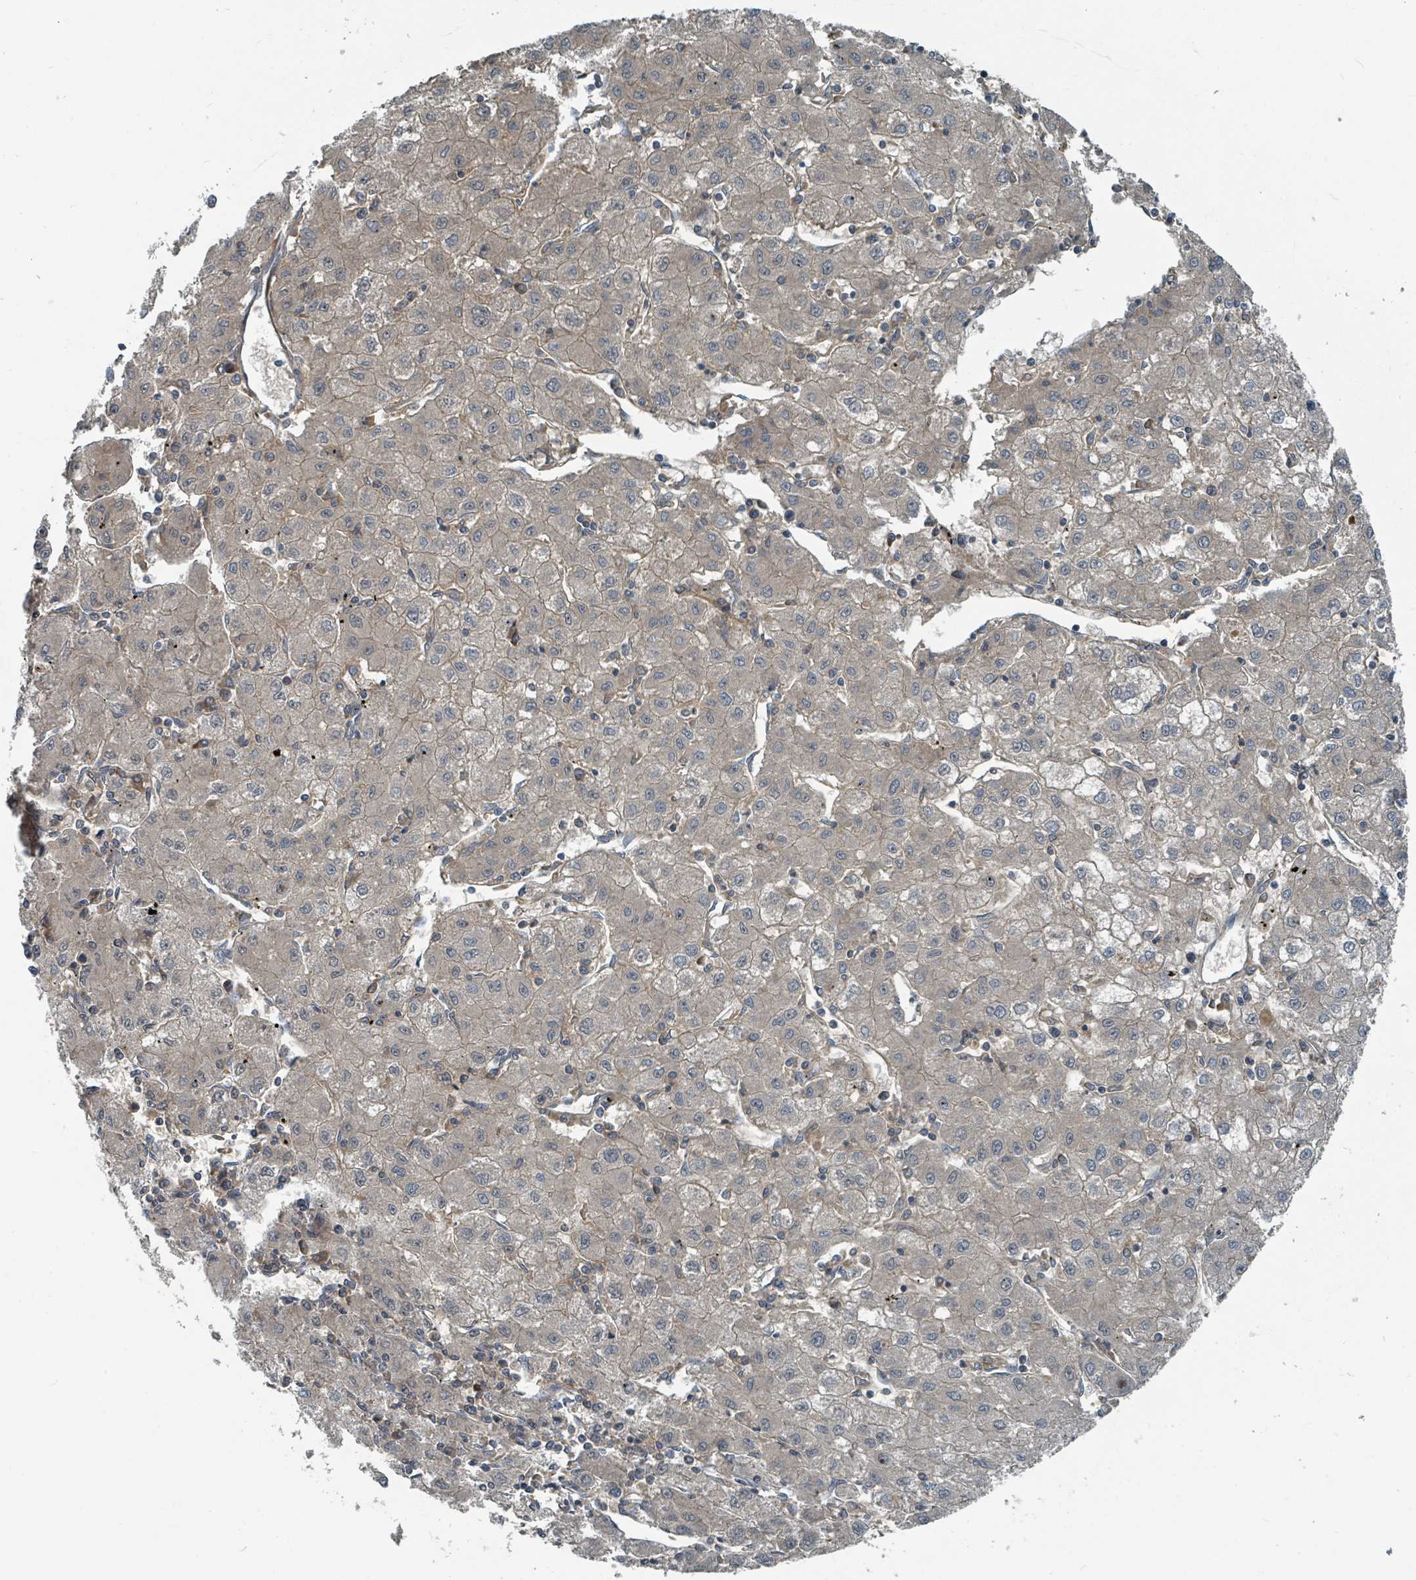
{"staining": {"intensity": "weak", "quantity": "25%-75%", "location": "cytoplasmic/membranous"}, "tissue": "liver cancer", "cell_type": "Tumor cells", "image_type": "cancer", "snomed": [{"axis": "morphology", "description": "Carcinoma, Hepatocellular, NOS"}, {"axis": "topography", "description": "Liver"}], "caption": "Weak cytoplasmic/membranous staining is appreciated in about 25%-75% of tumor cells in liver hepatocellular carcinoma. (IHC, brightfield microscopy, high magnification).", "gene": "SLC44A5", "patient": {"sex": "male", "age": 72}}